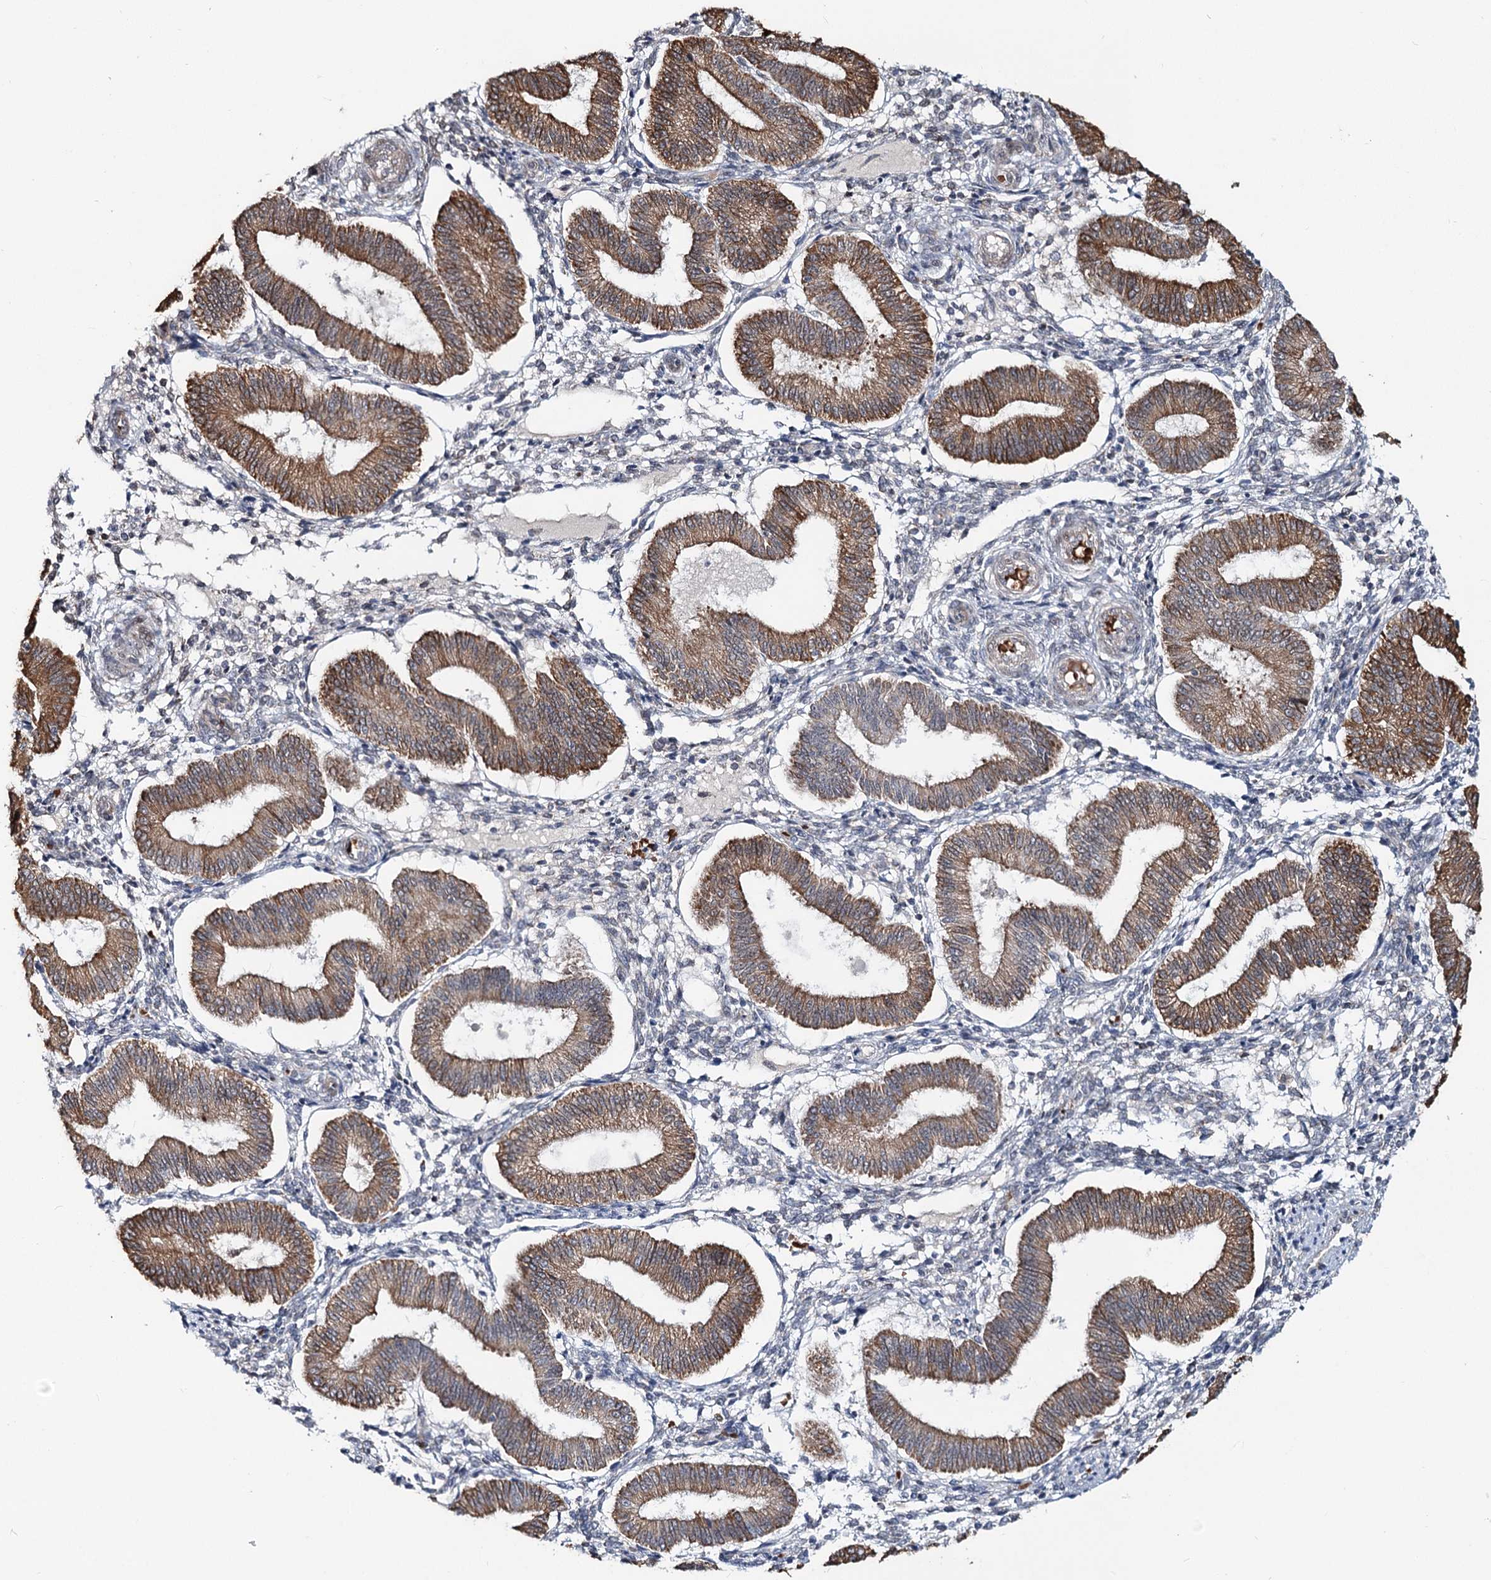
{"staining": {"intensity": "weak", "quantity": "<25%", "location": "cytoplasmic/membranous"}, "tissue": "endometrium", "cell_type": "Cells in endometrial stroma", "image_type": "normal", "snomed": [{"axis": "morphology", "description": "Normal tissue, NOS"}, {"axis": "topography", "description": "Endometrium"}], "caption": "DAB immunohistochemical staining of normal human endometrium exhibits no significant expression in cells in endometrial stroma. Nuclei are stained in blue.", "gene": "CIB4", "patient": {"sex": "female", "age": 39}}